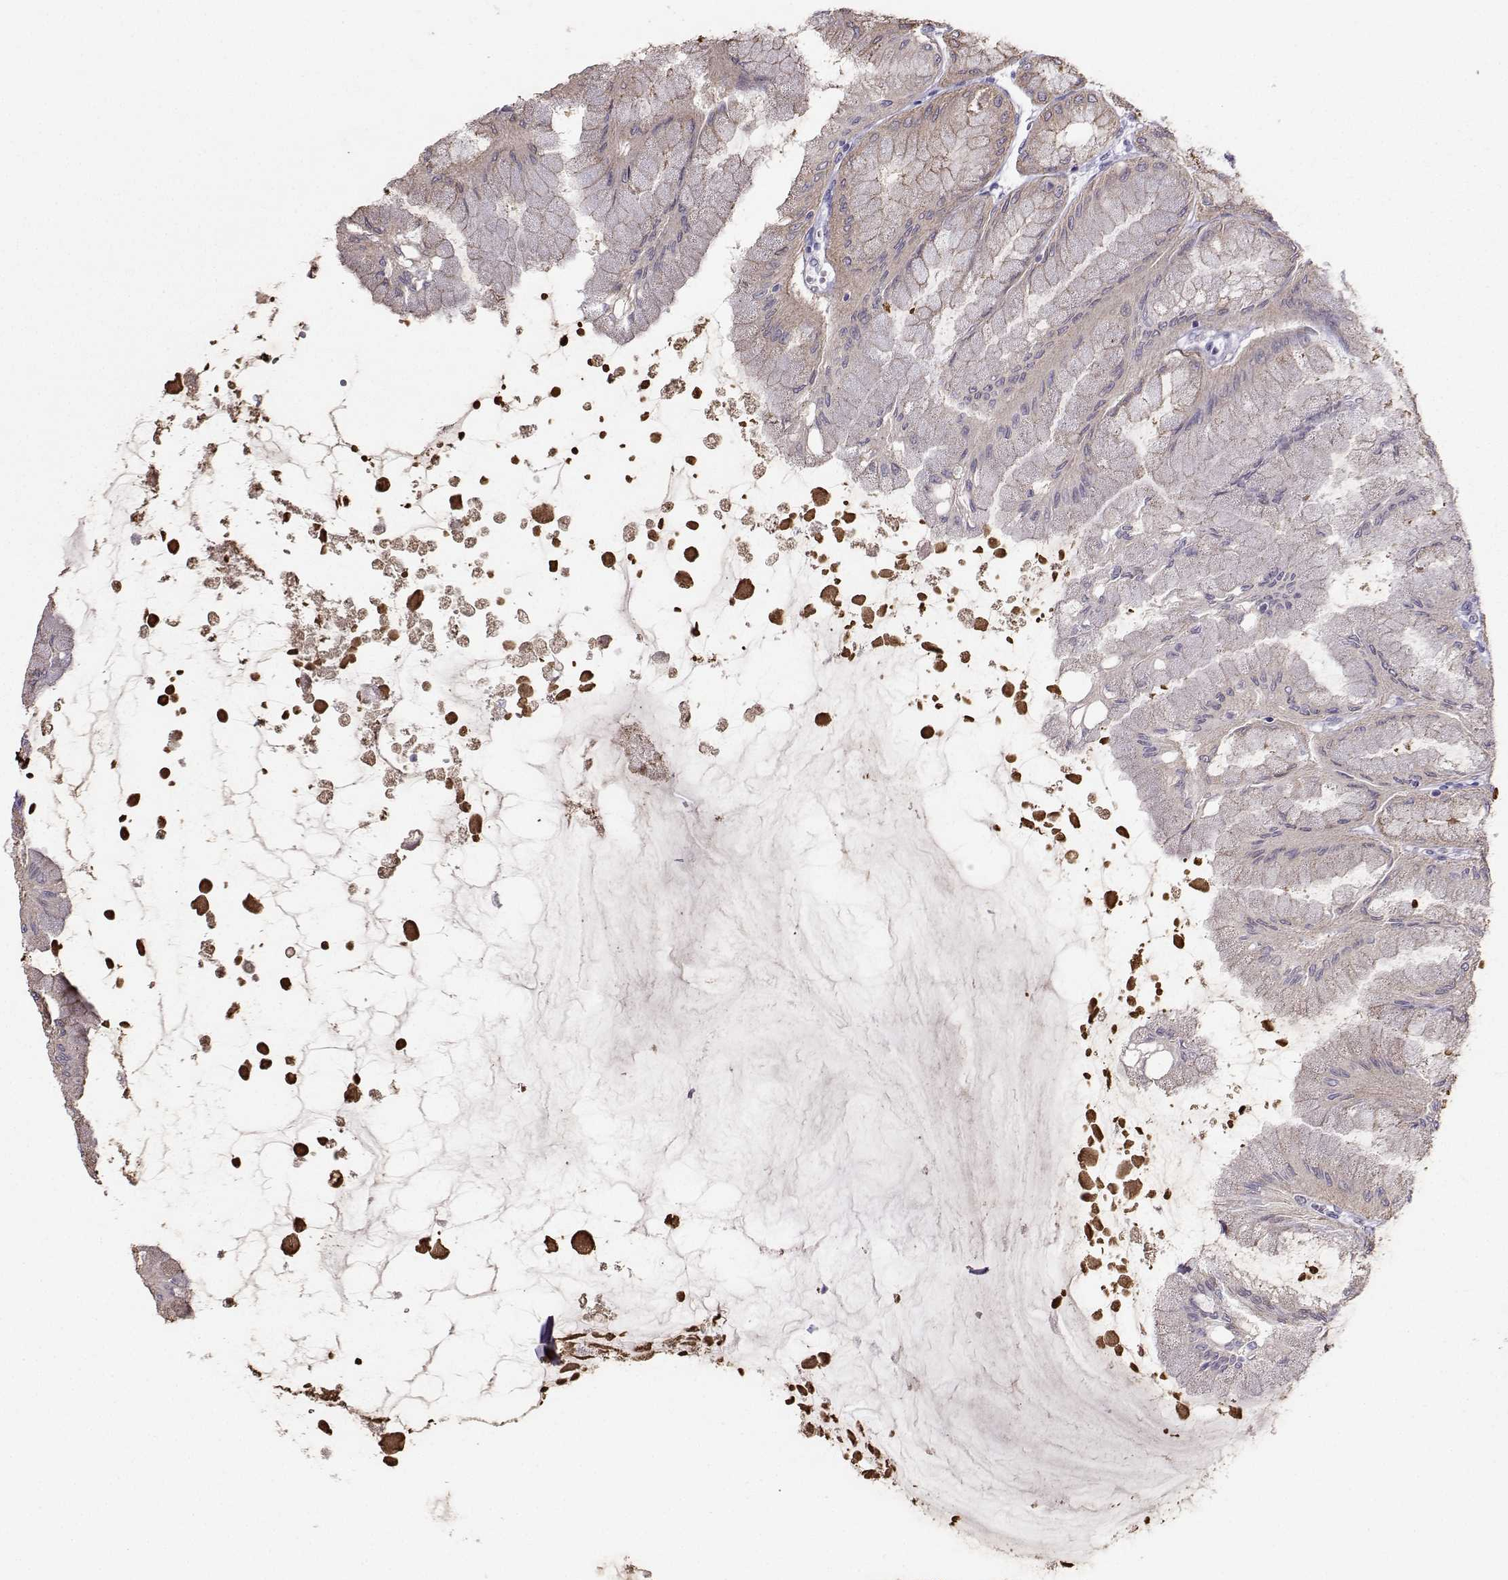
{"staining": {"intensity": "moderate", "quantity": "25%-75%", "location": "cytoplasmic/membranous"}, "tissue": "stomach", "cell_type": "Glandular cells", "image_type": "normal", "snomed": [{"axis": "morphology", "description": "Normal tissue, NOS"}, {"axis": "topography", "description": "Stomach, upper"}], "caption": "The histopathology image shows a brown stain indicating the presence of a protein in the cytoplasmic/membranous of glandular cells in stomach.", "gene": "DCLK3", "patient": {"sex": "male", "age": 60}}